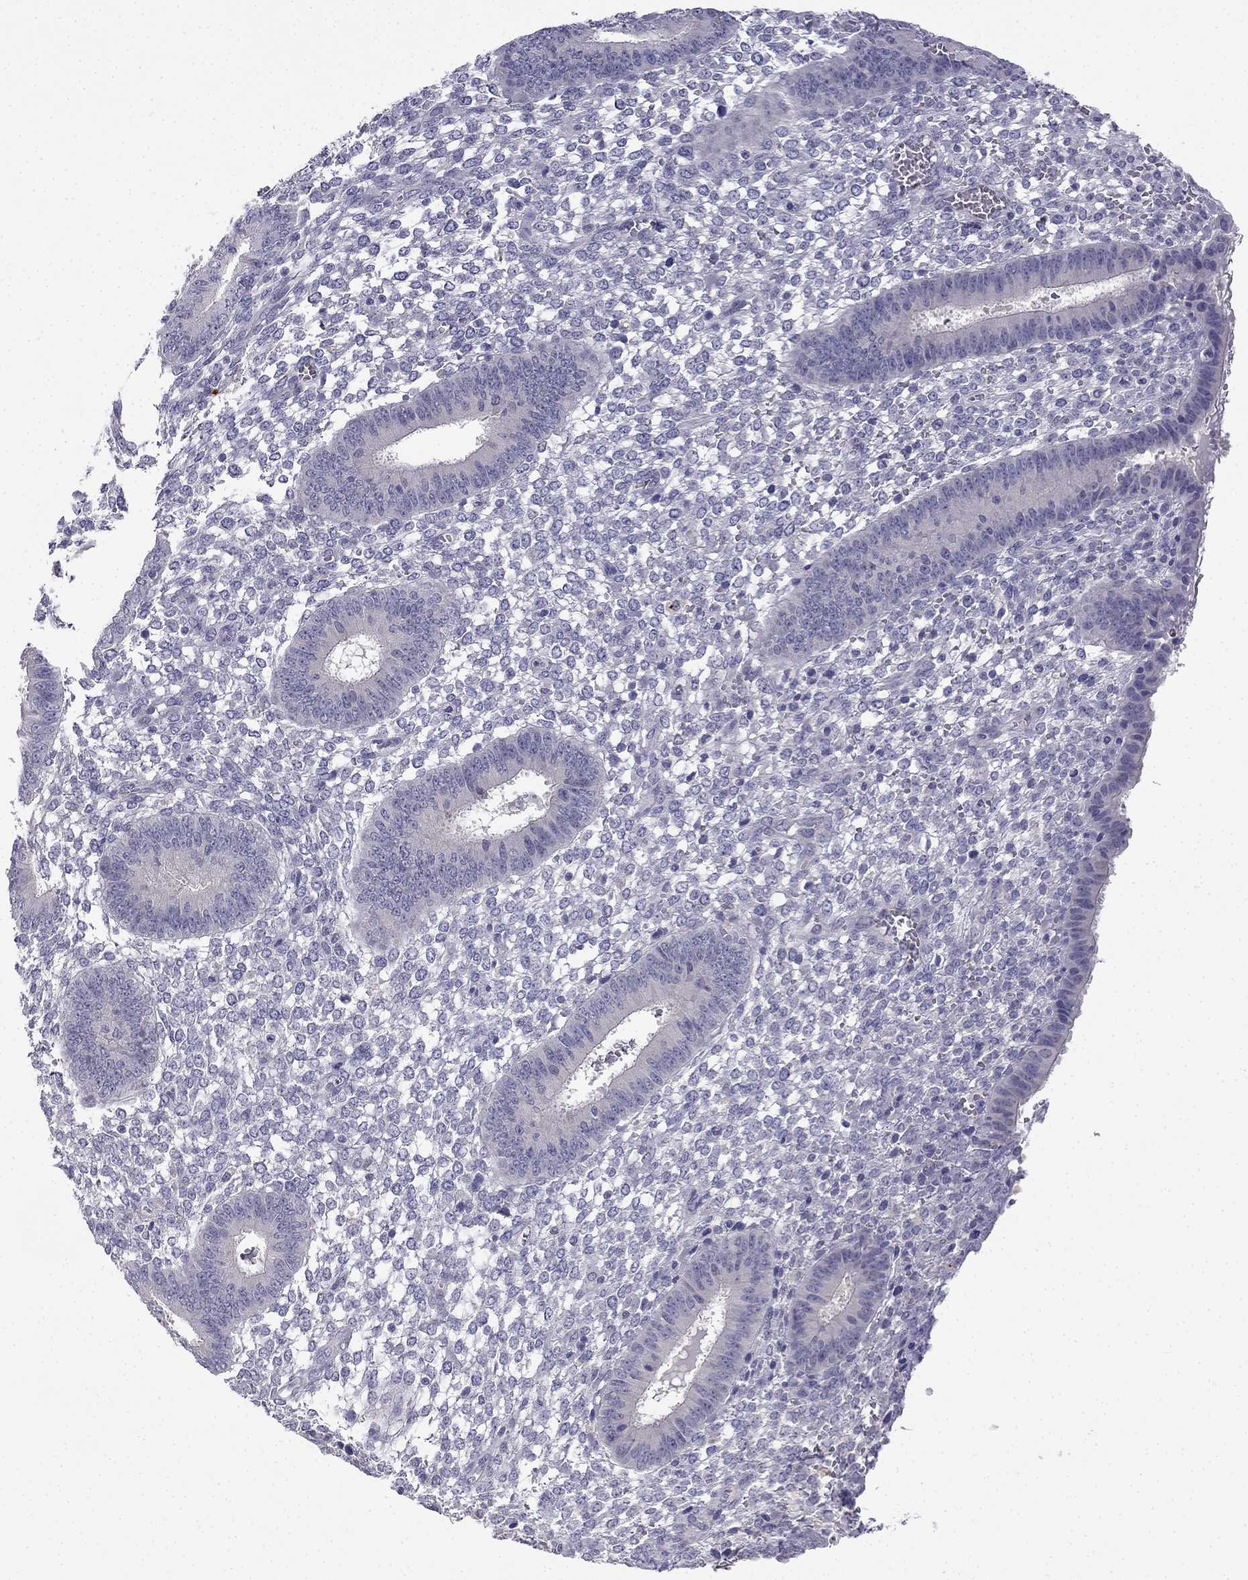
{"staining": {"intensity": "negative", "quantity": "none", "location": "none"}, "tissue": "endometrium", "cell_type": "Cells in endometrial stroma", "image_type": "normal", "snomed": [{"axis": "morphology", "description": "Normal tissue, NOS"}, {"axis": "topography", "description": "Endometrium"}], "caption": "High power microscopy micrograph of an IHC image of unremarkable endometrium, revealing no significant positivity in cells in endometrial stroma. (DAB immunohistochemistry (IHC) visualized using brightfield microscopy, high magnification).", "gene": "C16orf89", "patient": {"sex": "female", "age": 42}}